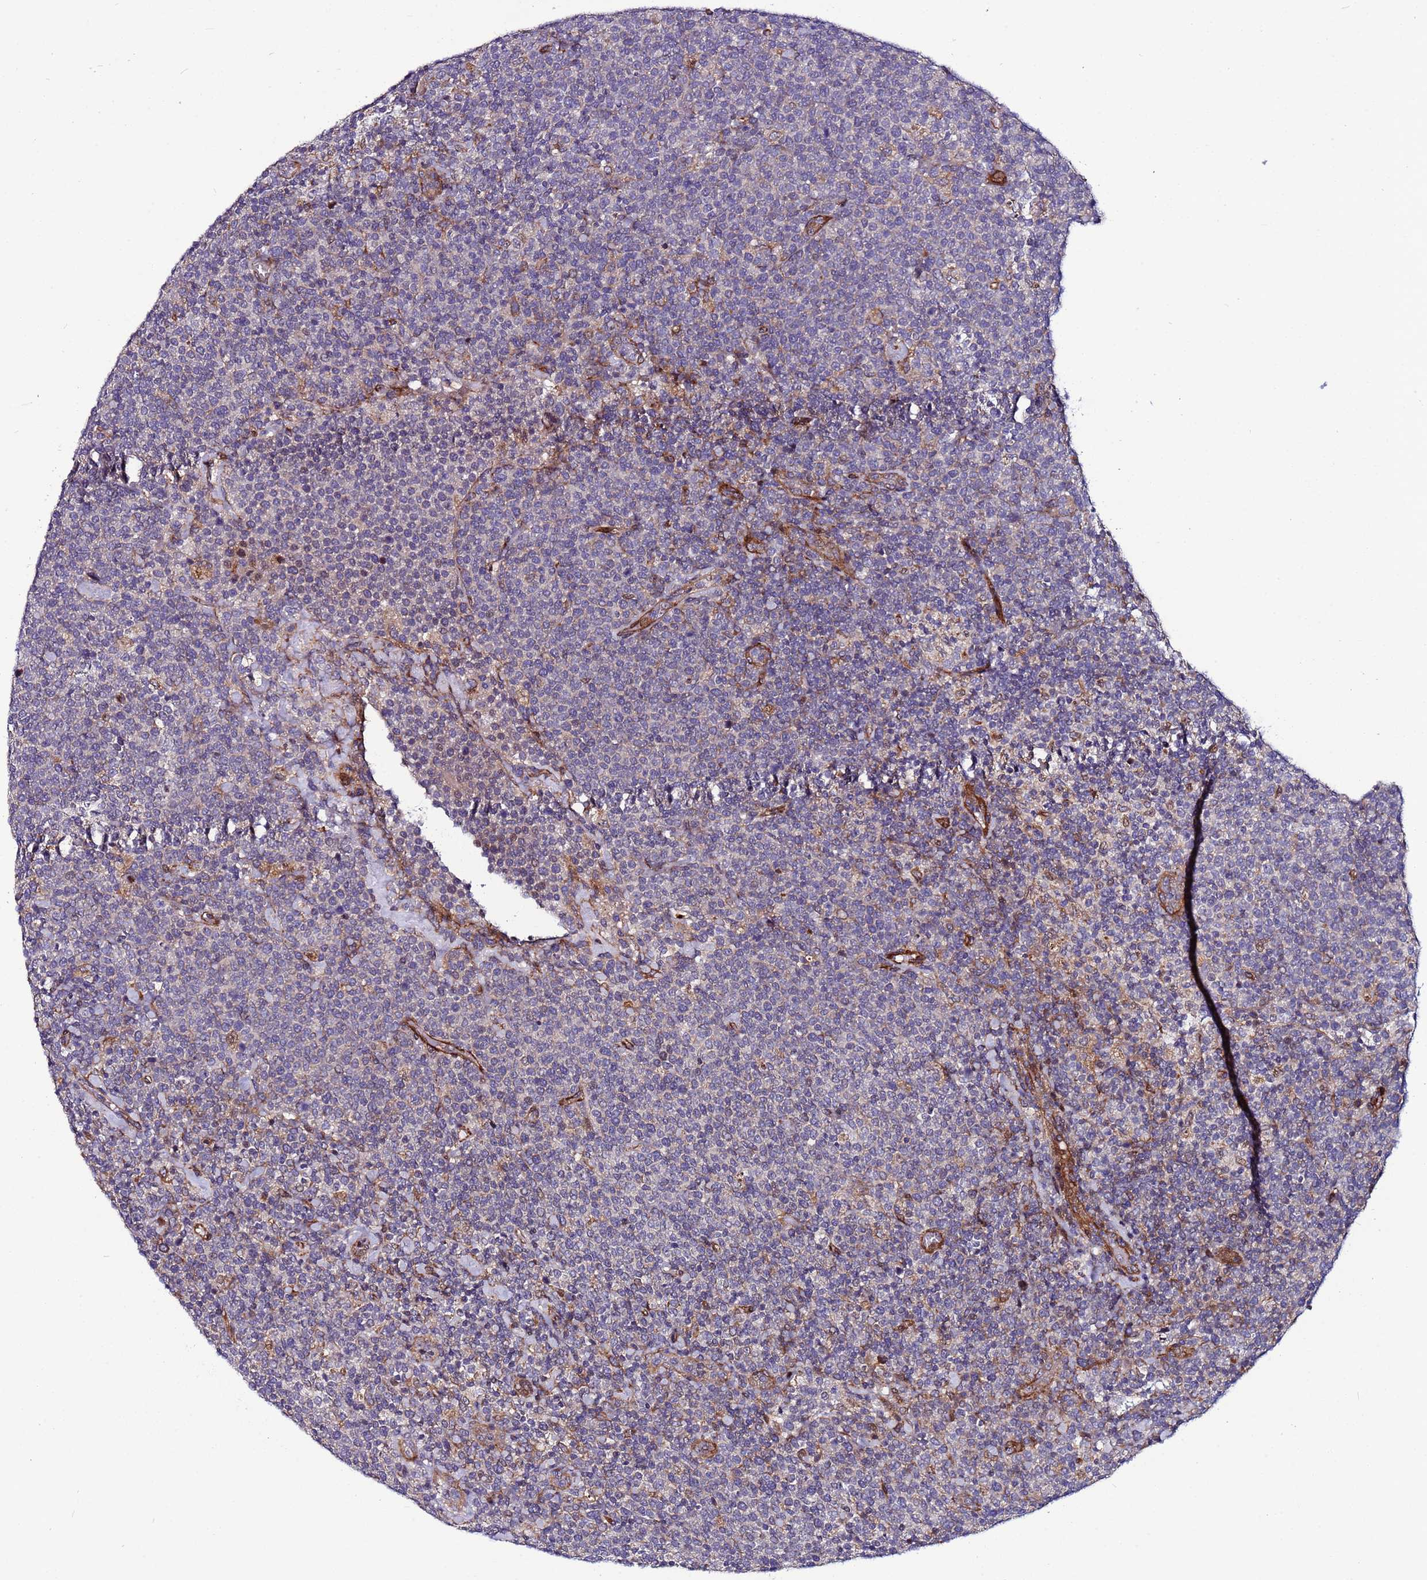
{"staining": {"intensity": "negative", "quantity": "none", "location": "none"}, "tissue": "lymphoma", "cell_type": "Tumor cells", "image_type": "cancer", "snomed": [{"axis": "morphology", "description": "Malignant lymphoma, non-Hodgkin's type, High grade"}, {"axis": "topography", "description": "Lymph node"}], "caption": "Tumor cells show no significant positivity in lymphoma.", "gene": "MCRIP1", "patient": {"sex": "male", "age": 61}}